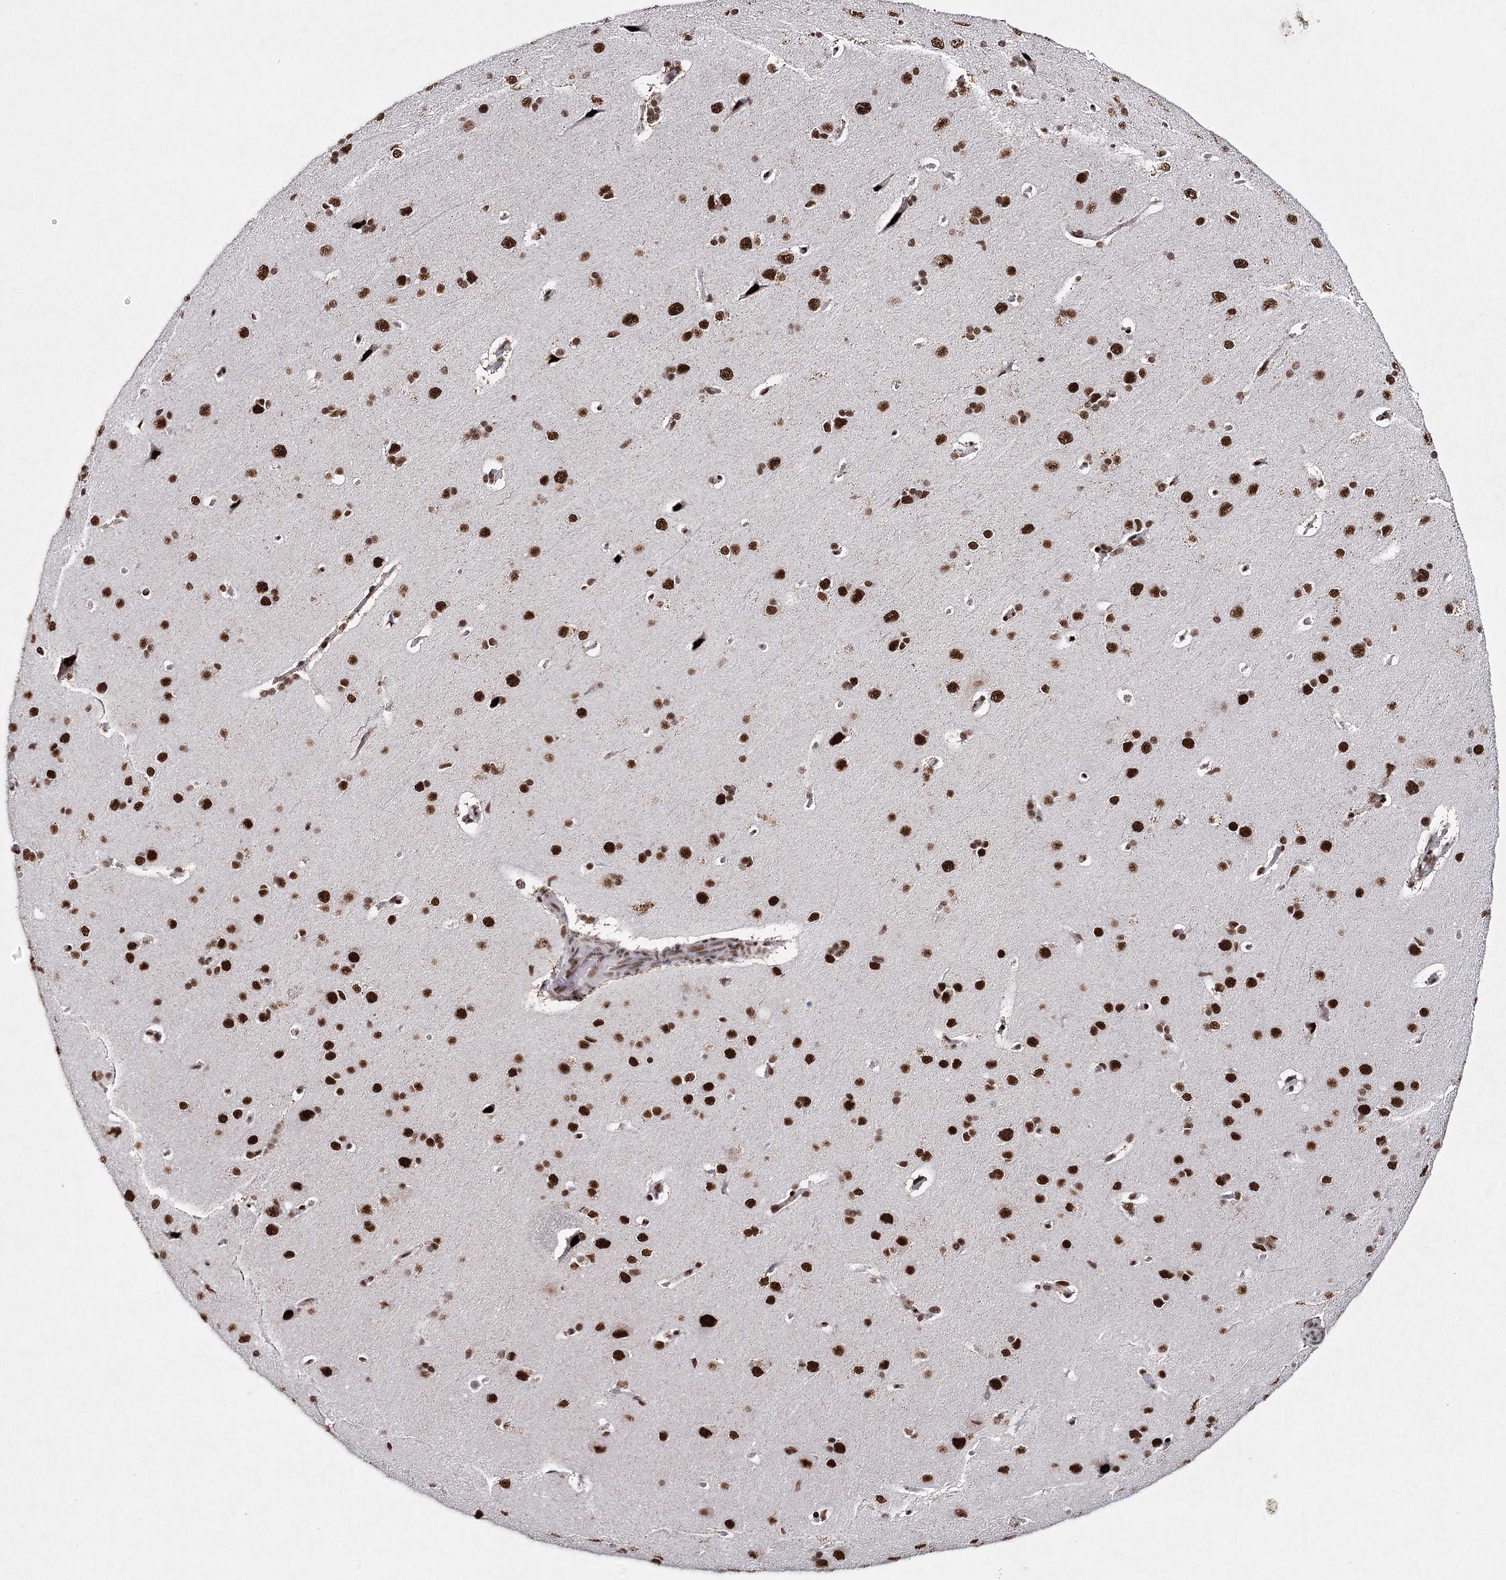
{"staining": {"intensity": "moderate", "quantity": ">75%", "location": "nuclear"}, "tissue": "cerebral cortex", "cell_type": "Endothelial cells", "image_type": "normal", "snomed": [{"axis": "morphology", "description": "Normal tissue, NOS"}, {"axis": "topography", "description": "Cerebral cortex"}], "caption": "Moderate nuclear expression is appreciated in approximately >75% of endothelial cells in normal cerebral cortex.", "gene": "SCAF8", "patient": {"sex": "male", "age": 62}}